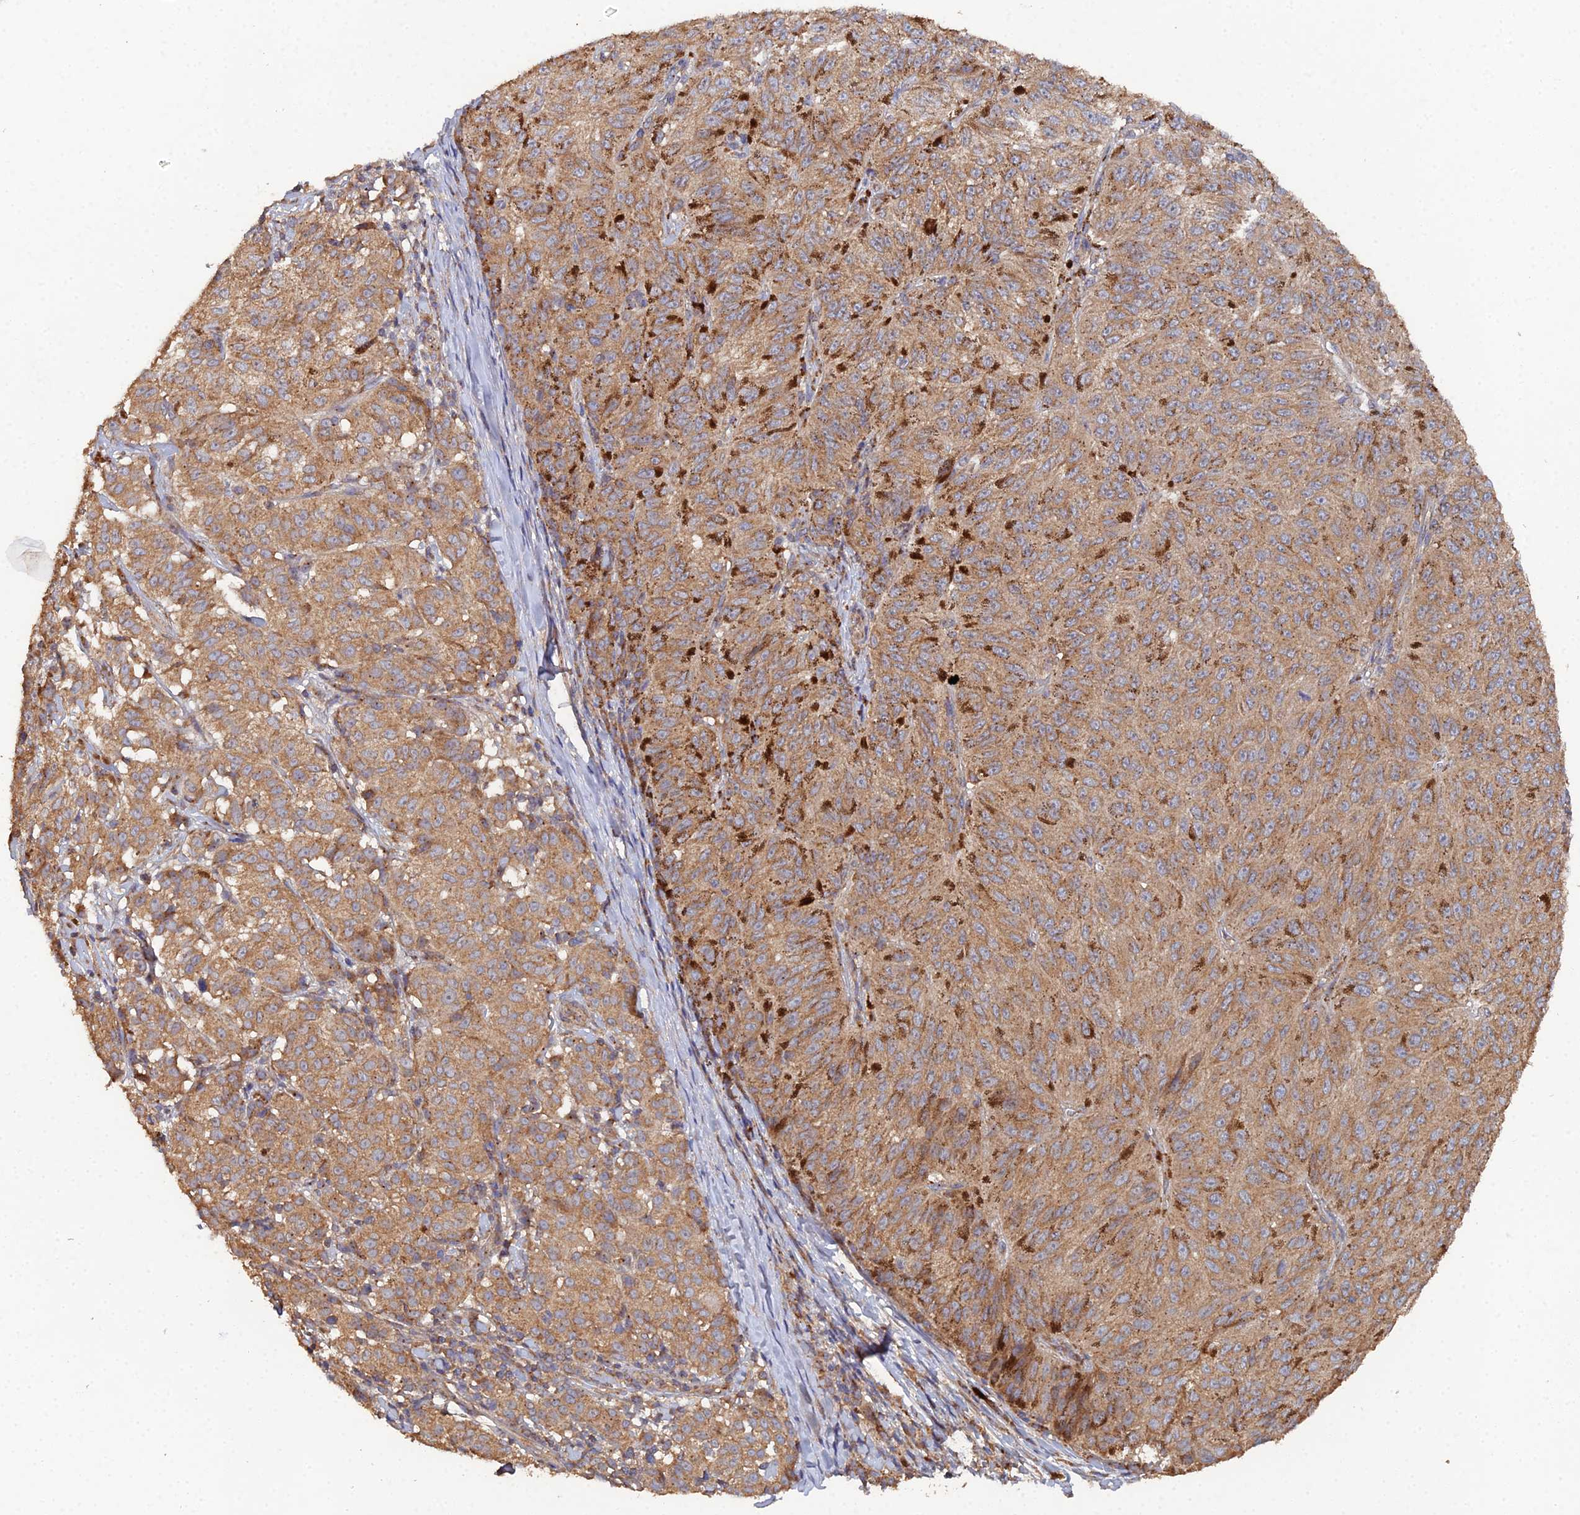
{"staining": {"intensity": "moderate", "quantity": ">75%", "location": "cytoplasmic/membranous"}, "tissue": "melanoma", "cell_type": "Tumor cells", "image_type": "cancer", "snomed": [{"axis": "morphology", "description": "Malignant melanoma, NOS"}, {"axis": "topography", "description": "Skin"}], "caption": "Moderate cytoplasmic/membranous positivity for a protein is seen in about >75% of tumor cells of malignant melanoma using IHC.", "gene": "SPANXN4", "patient": {"sex": "female", "age": 72}}